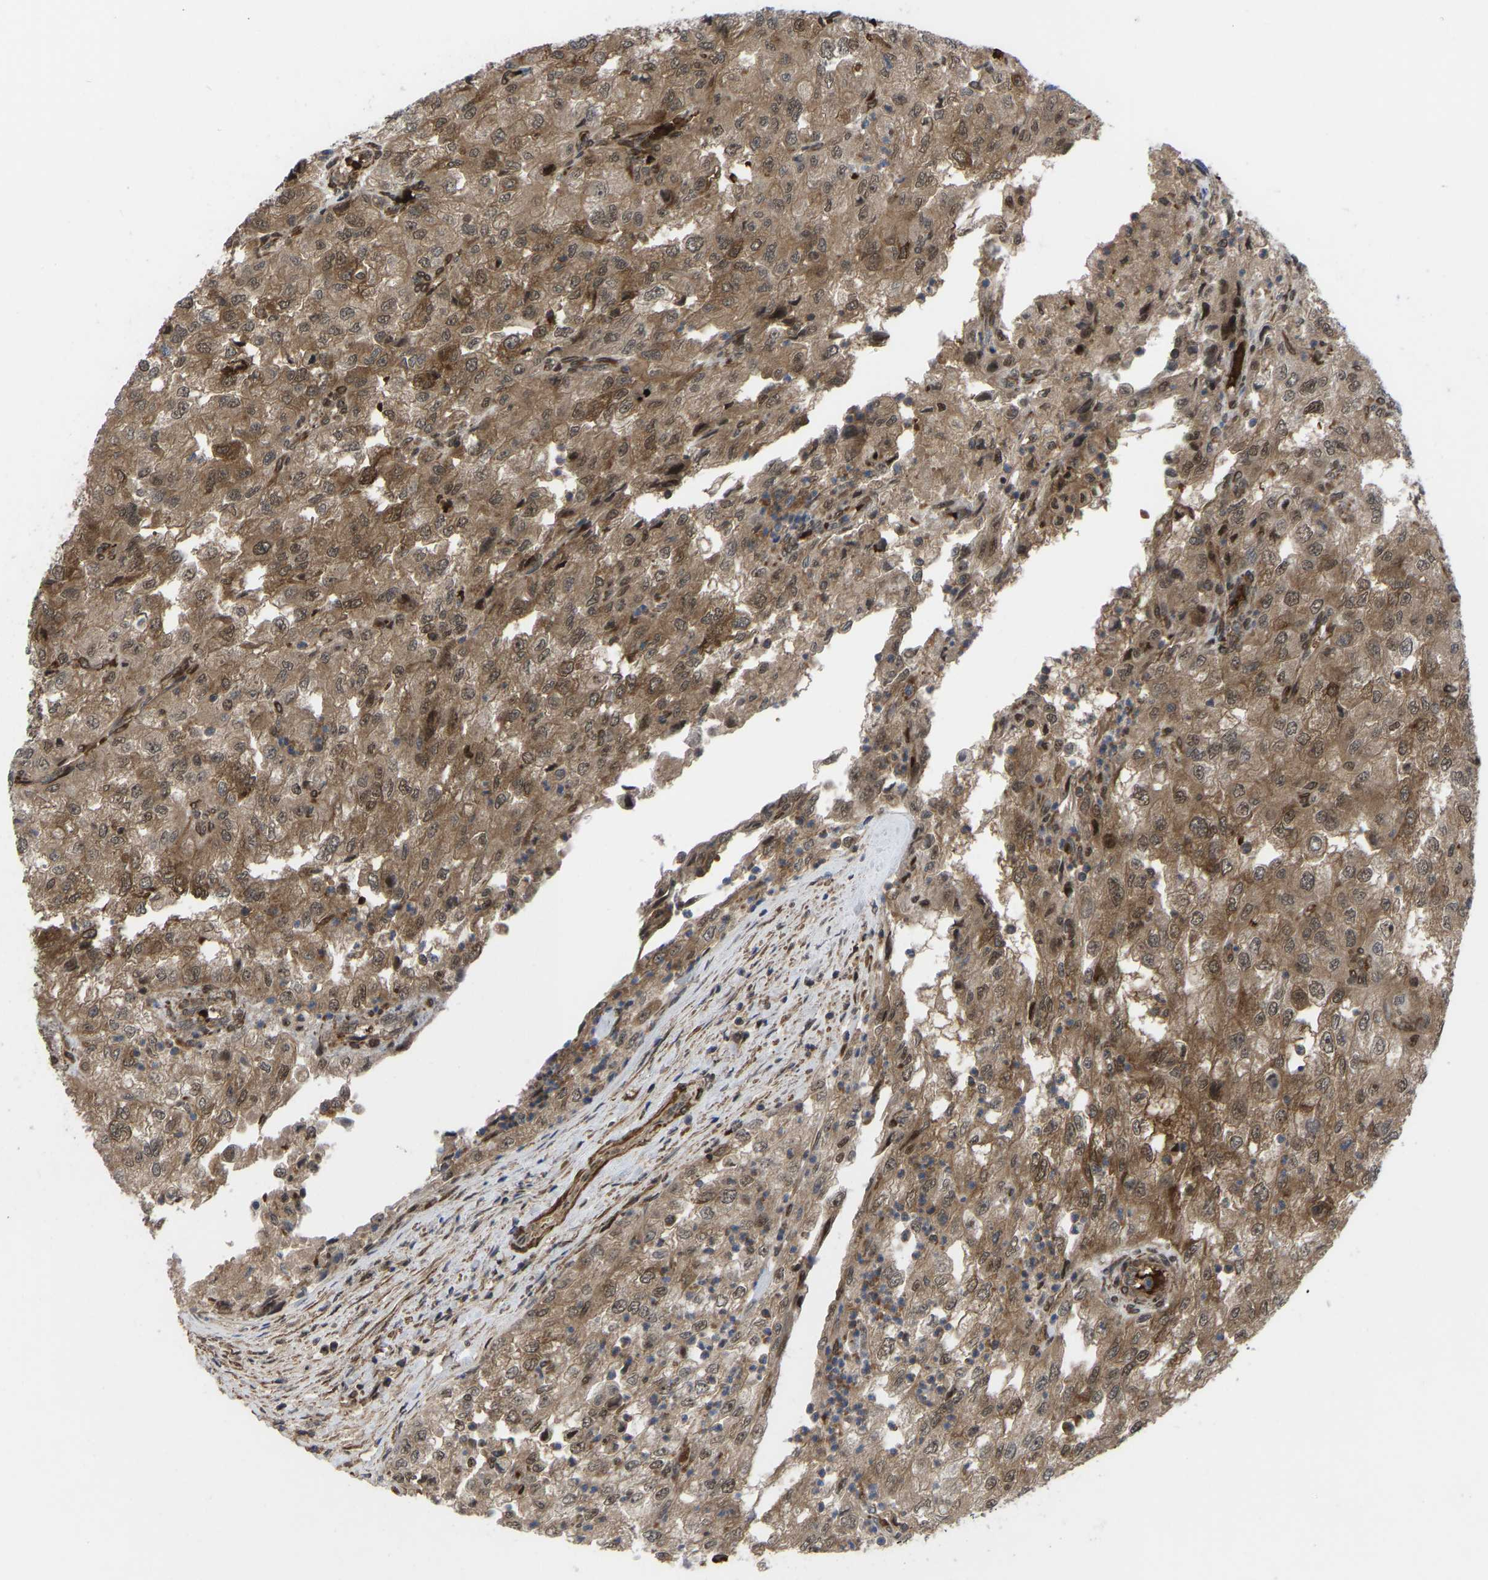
{"staining": {"intensity": "moderate", "quantity": ">75%", "location": "cytoplasmic/membranous,nuclear"}, "tissue": "renal cancer", "cell_type": "Tumor cells", "image_type": "cancer", "snomed": [{"axis": "morphology", "description": "Adenocarcinoma, NOS"}, {"axis": "topography", "description": "Kidney"}], "caption": "A medium amount of moderate cytoplasmic/membranous and nuclear expression is seen in approximately >75% of tumor cells in renal cancer (adenocarcinoma) tissue.", "gene": "CYP7B1", "patient": {"sex": "female", "age": 54}}